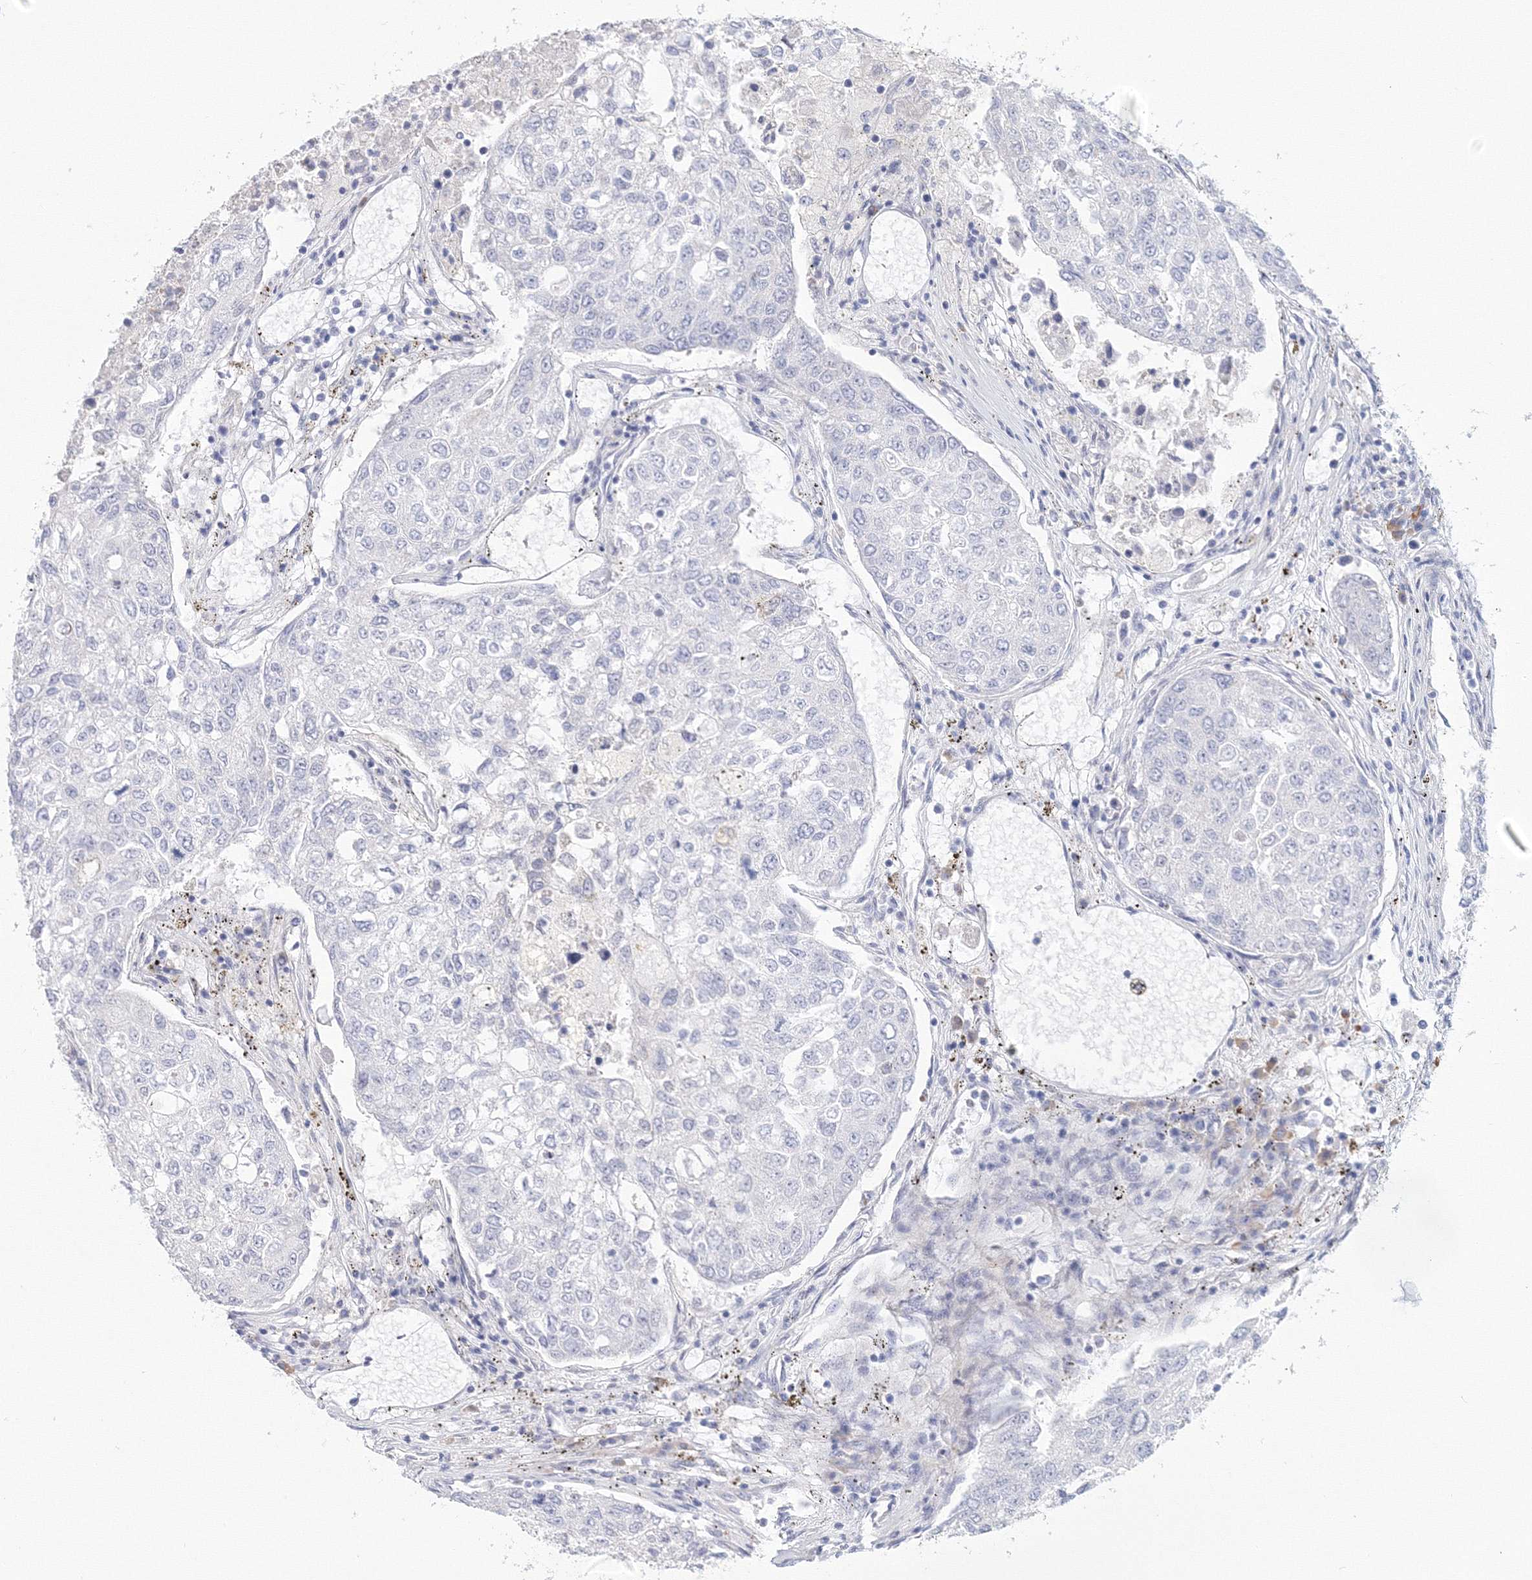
{"staining": {"intensity": "negative", "quantity": "none", "location": "none"}, "tissue": "urothelial cancer", "cell_type": "Tumor cells", "image_type": "cancer", "snomed": [{"axis": "morphology", "description": "Urothelial carcinoma, High grade"}, {"axis": "topography", "description": "Lymph node"}, {"axis": "topography", "description": "Urinary bladder"}], "caption": "This is an IHC image of urothelial cancer. There is no positivity in tumor cells.", "gene": "VSIG1", "patient": {"sex": "male", "age": 51}}